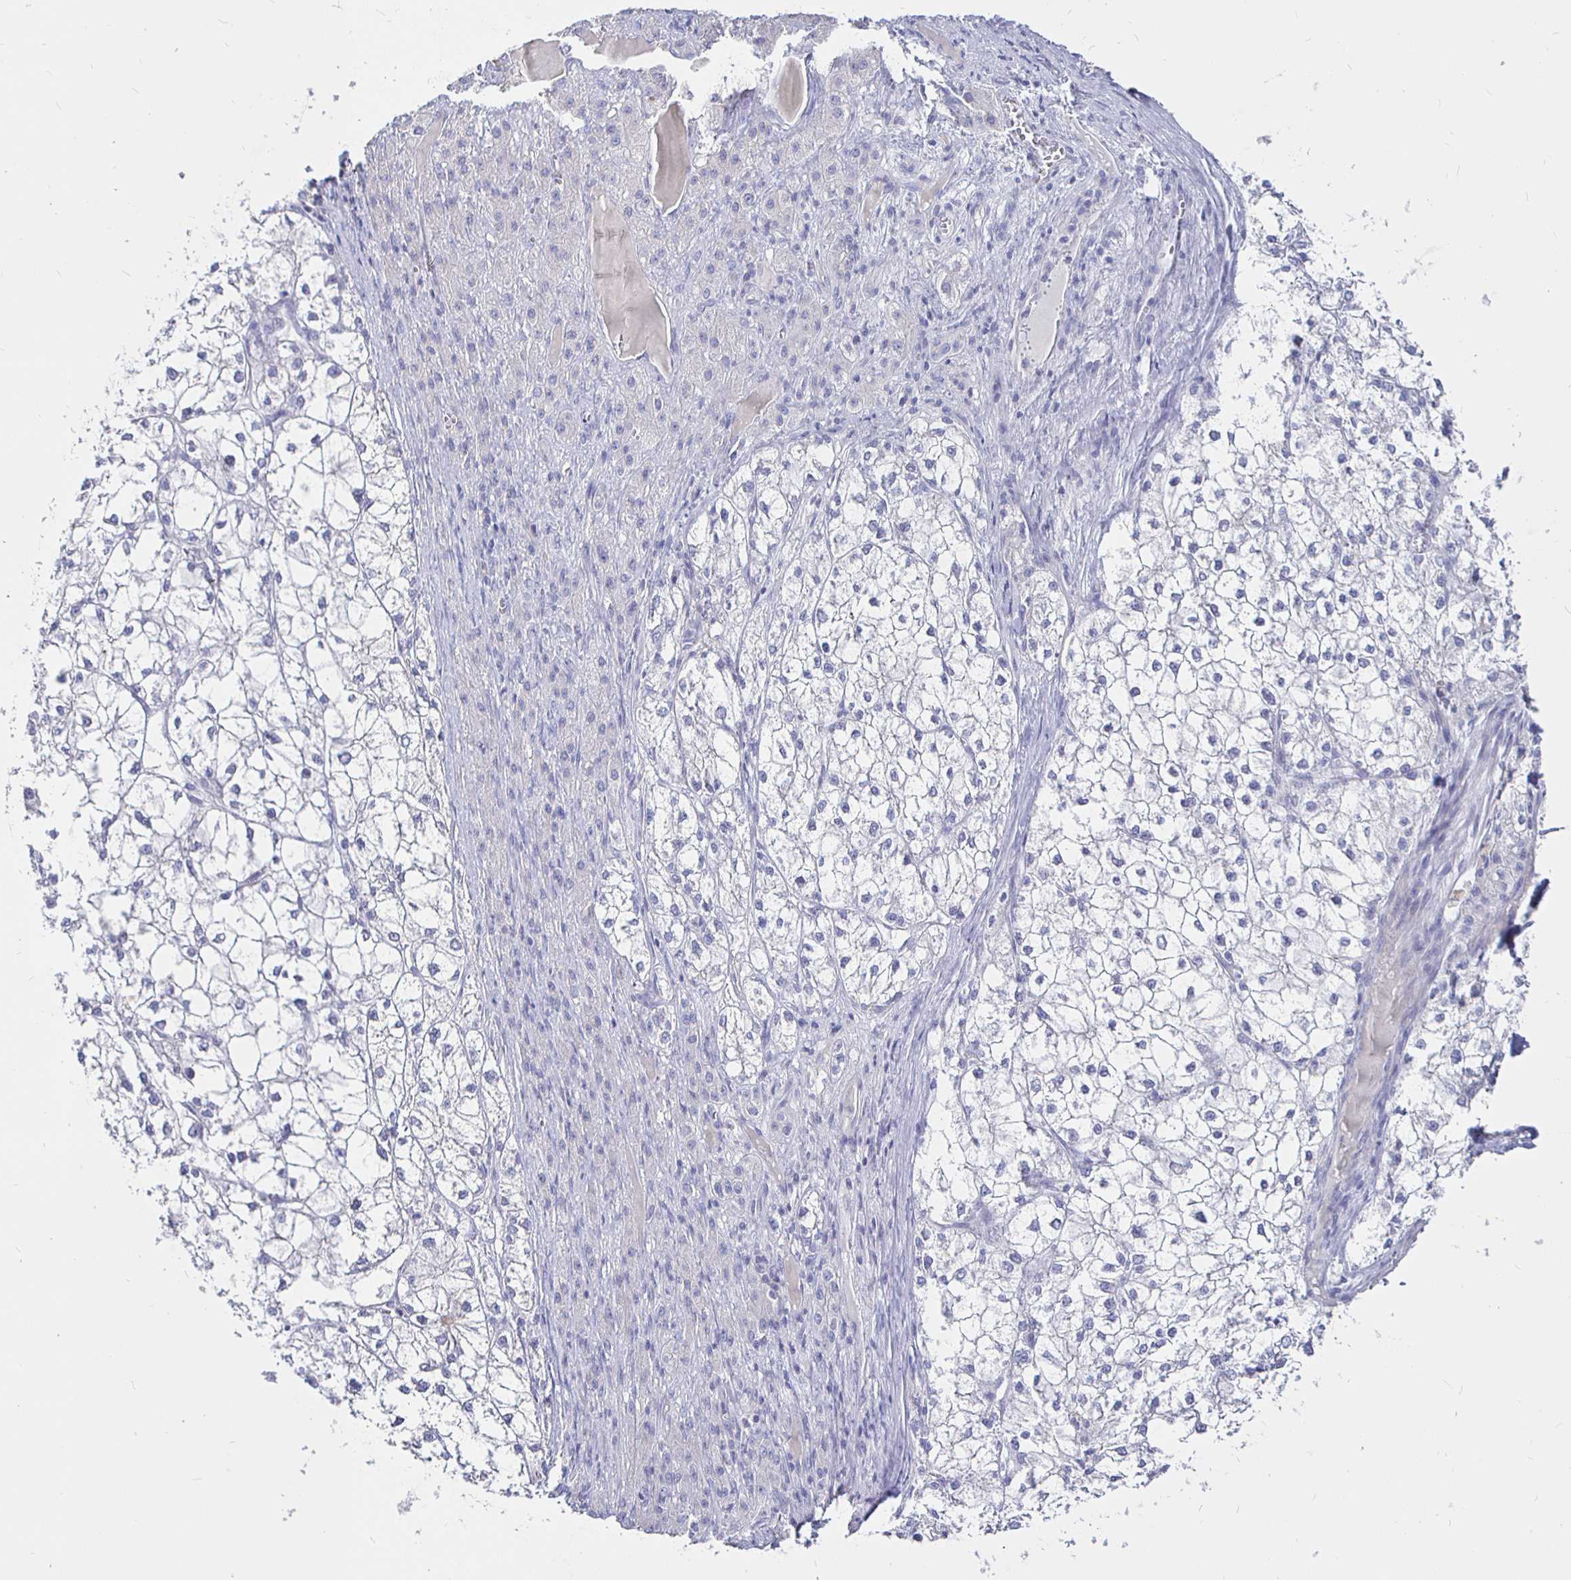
{"staining": {"intensity": "negative", "quantity": "none", "location": "none"}, "tissue": "liver cancer", "cell_type": "Tumor cells", "image_type": "cancer", "snomed": [{"axis": "morphology", "description": "Carcinoma, Hepatocellular, NOS"}, {"axis": "topography", "description": "Liver"}], "caption": "The immunohistochemistry photomicrograph has no significant expression in tumor cells of hepatocellular carcinoma (liver) tissue. (DAB (3,3'-diaminobenzidine) immunohistochemistry, high magnification).", "gene": "NECAB1", "patient": {"sex": "female", "age": 43}}